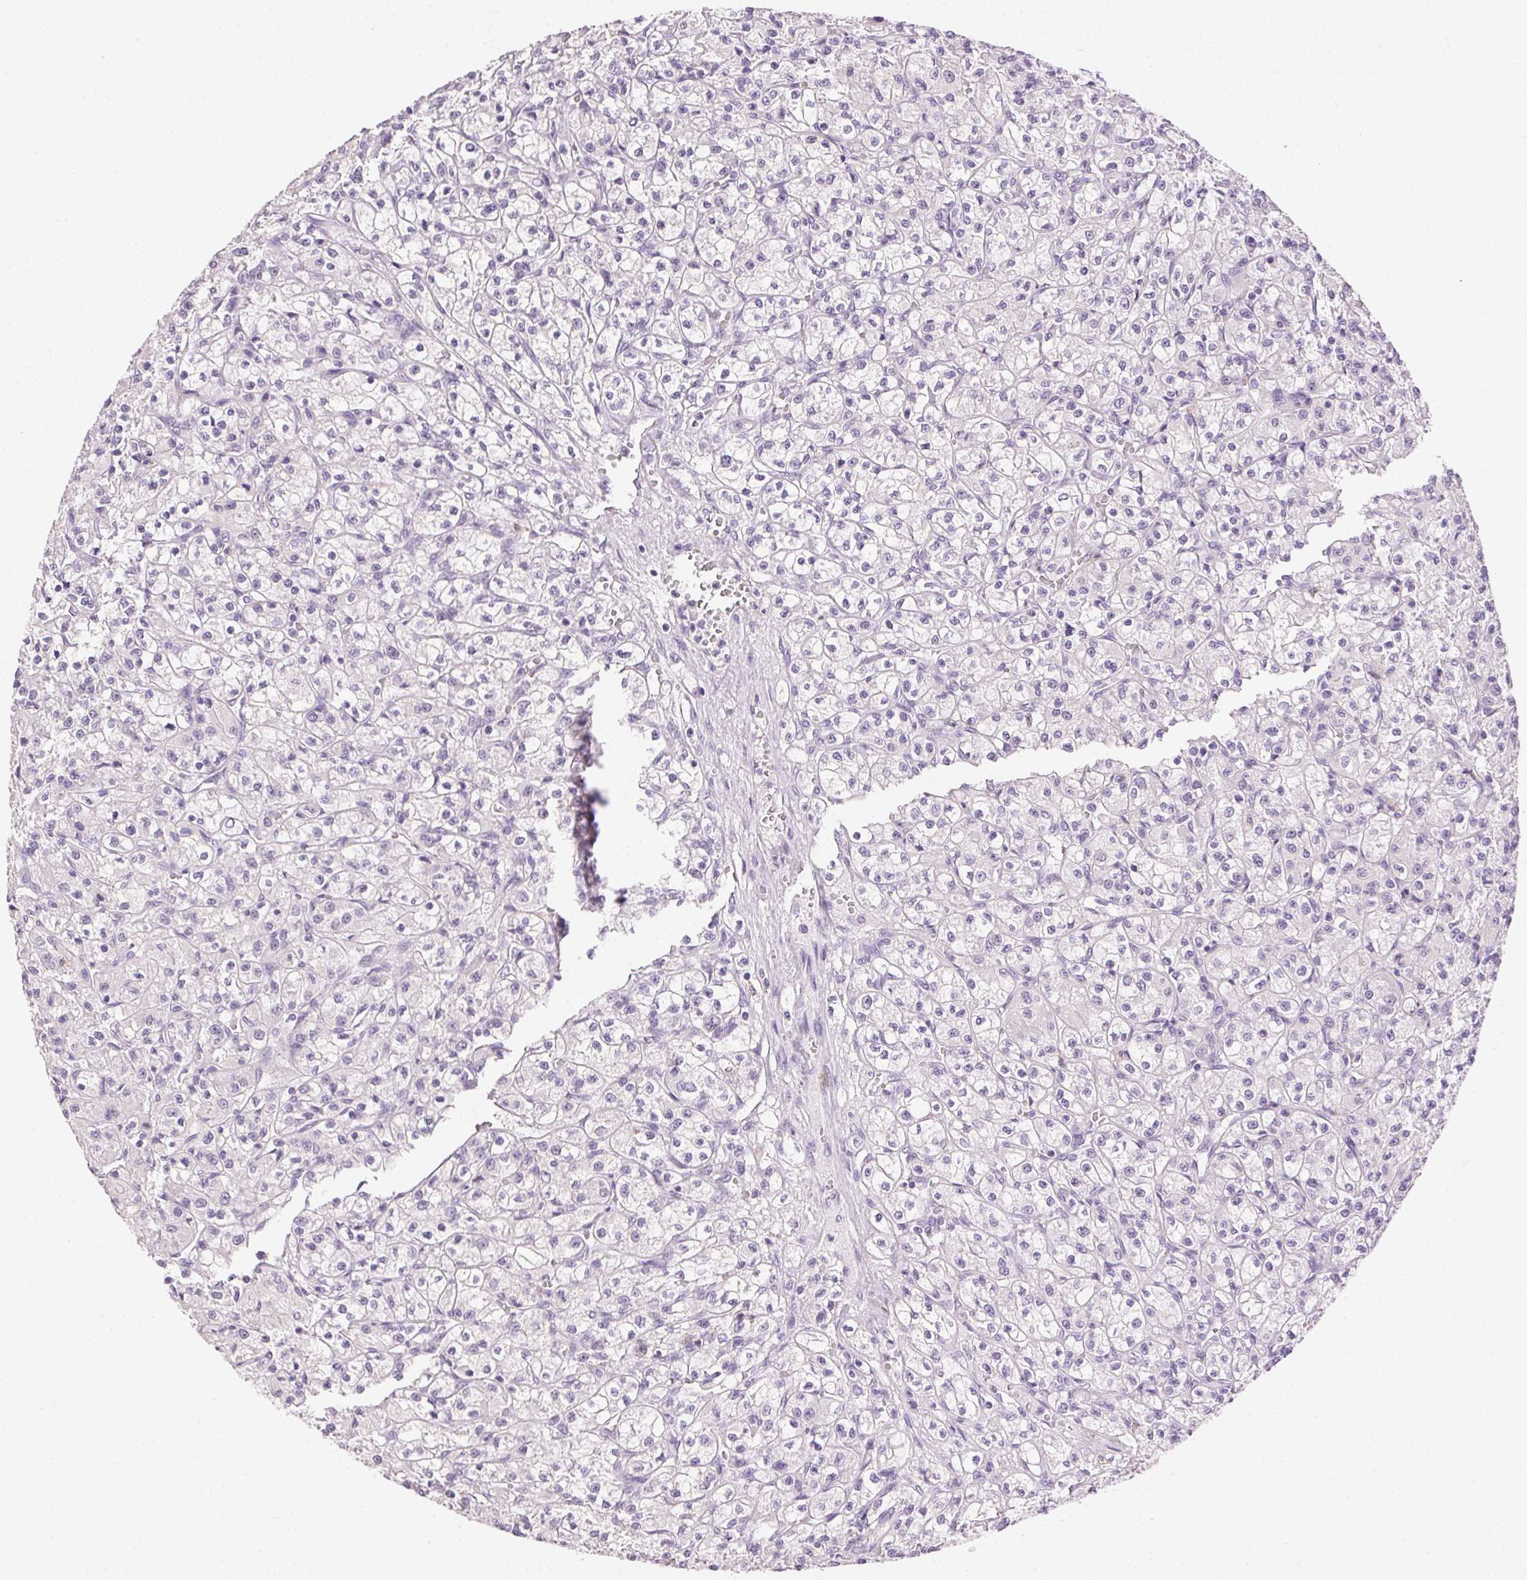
{"staining": {"intensity": "negative", "quantity": "none", "location": "none"}, "tissue": "renal cancer", "cell_type": "Tumor cells", "image_type": "cancer", "snomed": [{"axis": "morphology", "description": "Adenocarcinoma, NOS"}, {"axis": "topography", "description": "Kidney"}], "caption": "Human renal cancer stained for a protein using immunohistochemistry (IHC) reveals no staining in tumor cells.", "gene": "AKAP5", "patient": {"sex": "female", "age": 70}}